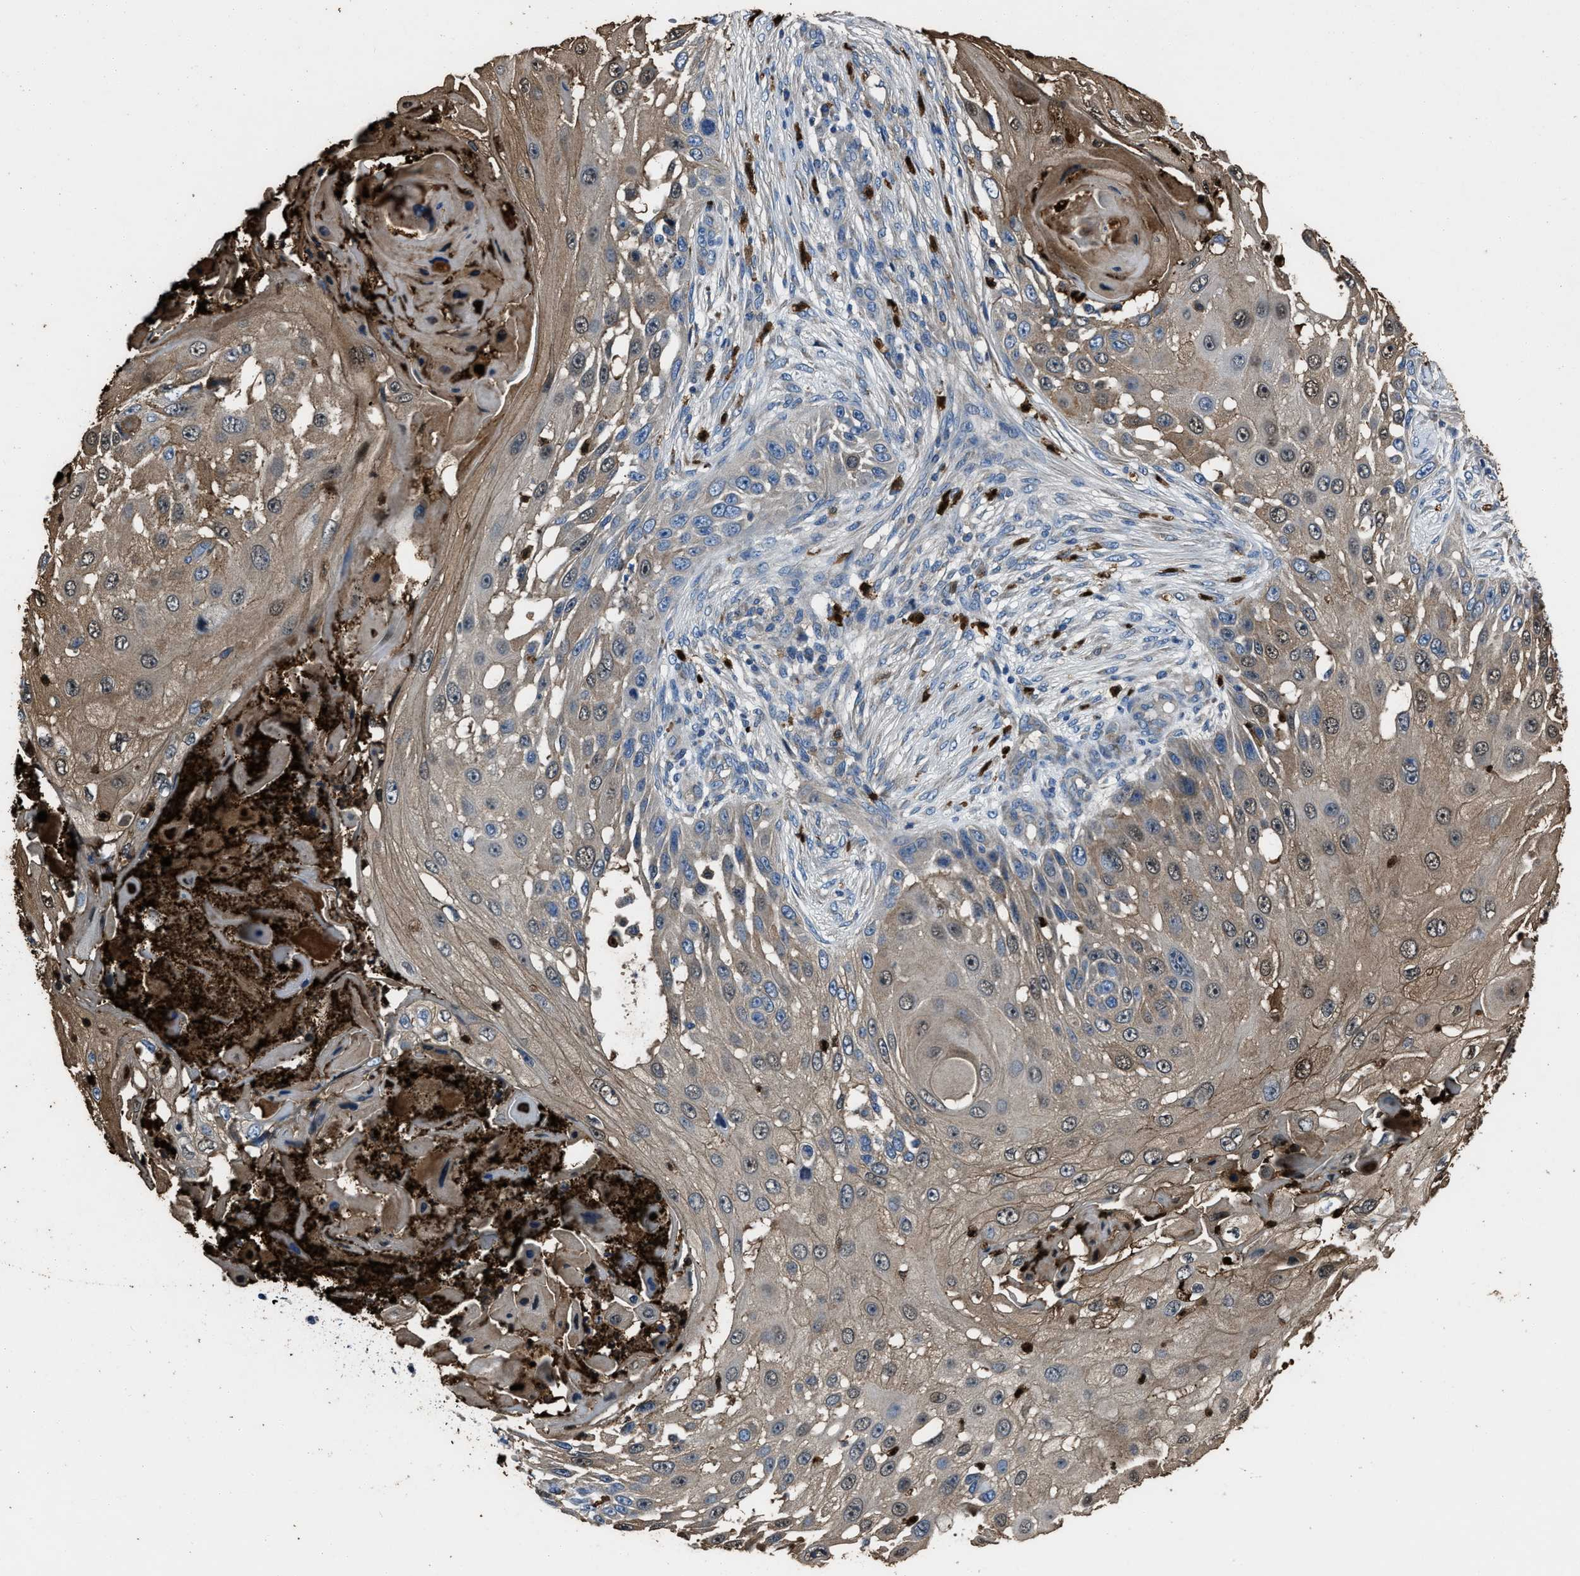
{"staining": {"intensity": "moderate", "quantity": ">75%", "location": "cytoplasmic/membranous"}, "tissue": "skin cancer", "cell_type": "Tumor cells", "image_type": "cancer", "snomed": [{"axis": "morphology", "description": "Squamous cell carcinoma, NOS"}, {"axis": "topography", "description": "Skin"}], "caption": "Squamous cell carcinoma (skin) stained with immunohistochemistry (IHC) demonstrates moderate cytoplasmic/membranous positivity in about >75% of tumor cells.", "gene": "ANGPT1", "patient": {"sex": "female", "age": 44}}